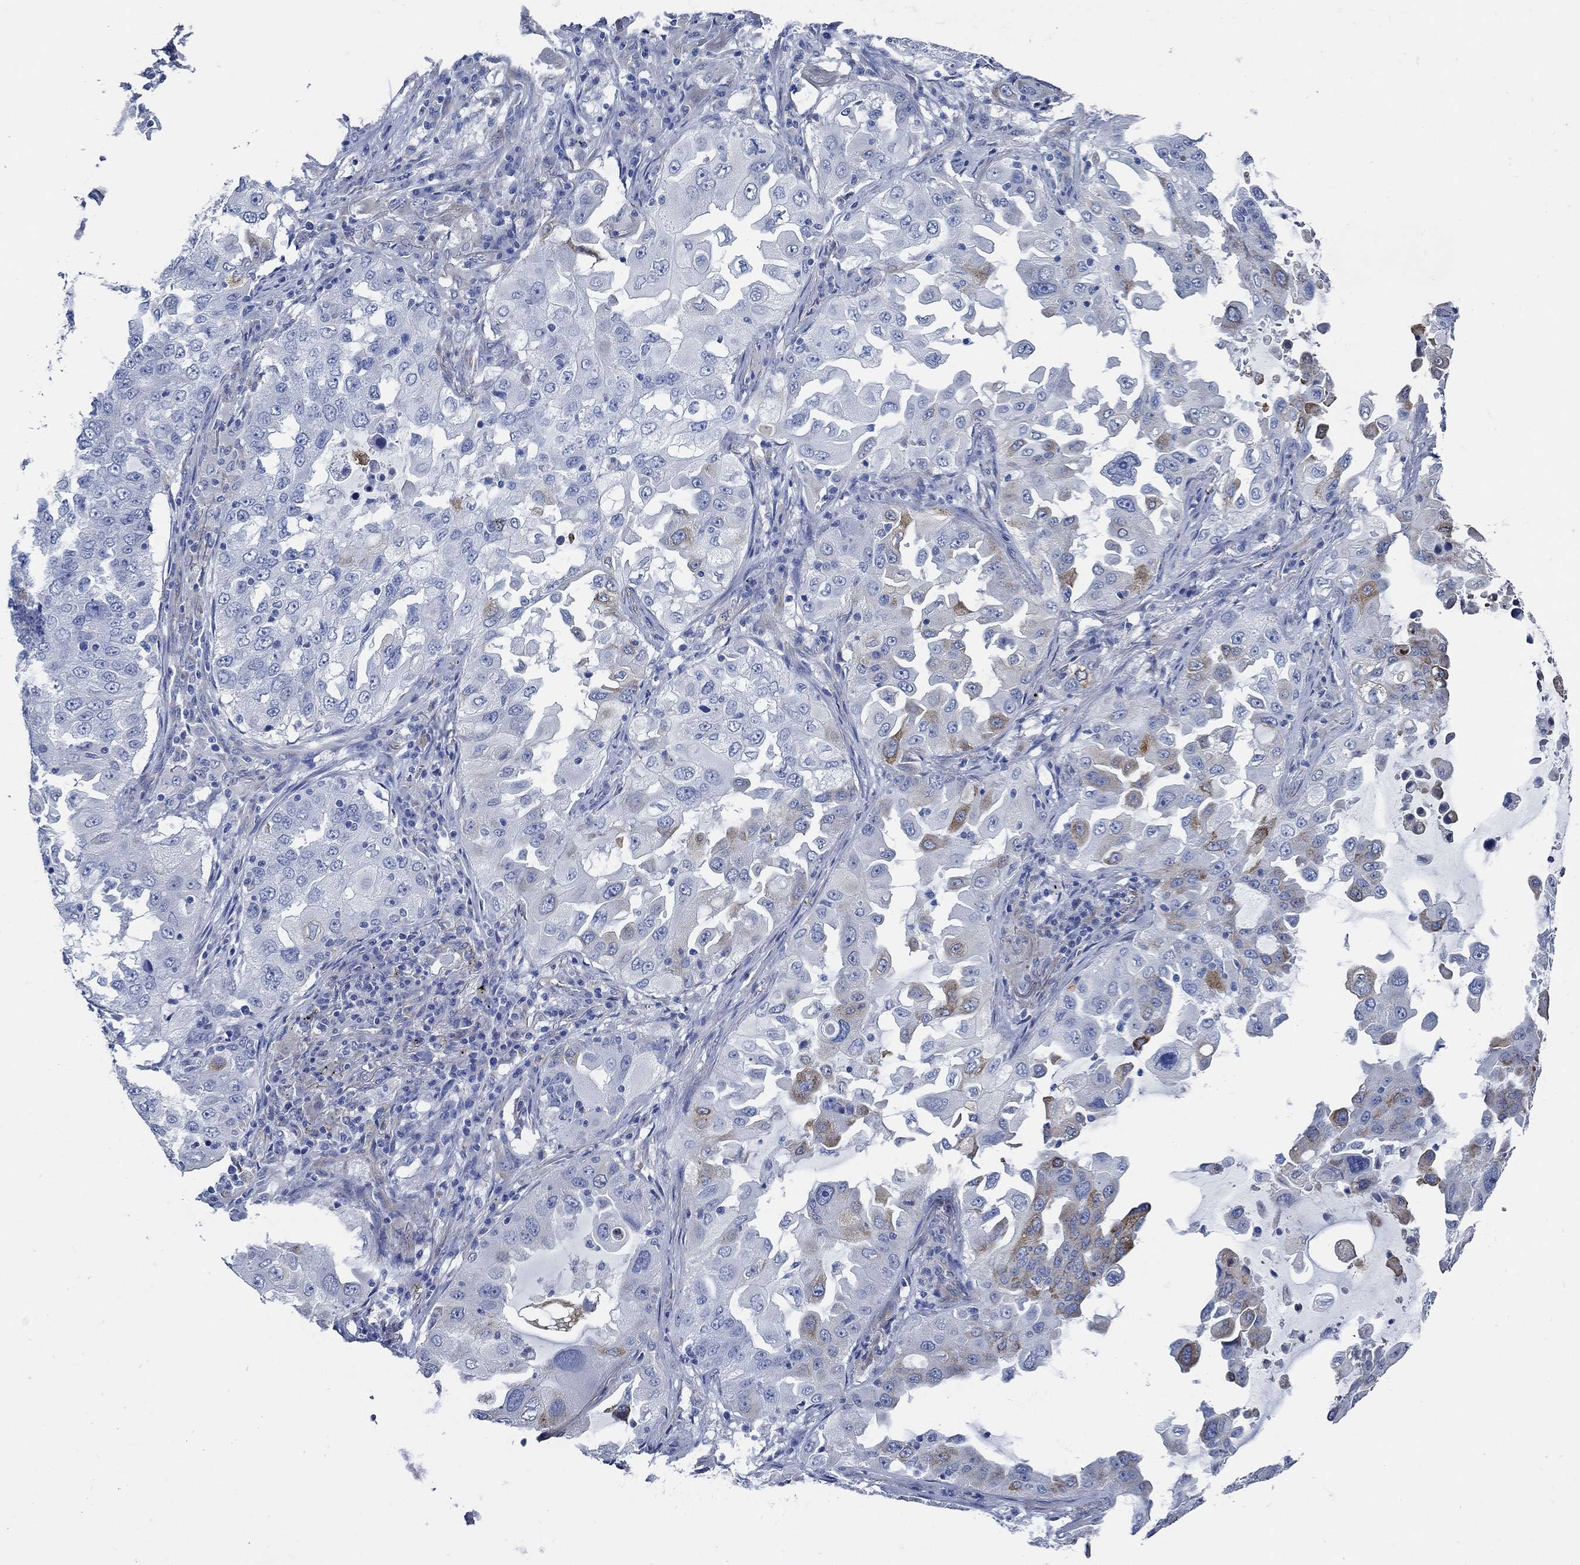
{"staining": {"intensity": "moderate", "quantity": "<25%", "location": "cytoplasmic/membranous"}, "tissue": "lung cancer", "cell_type": "Tumor cells", "image_type": "cancer", "snomed": [{"axis": "morphology", "description": "Adenocarcinoma, NOS"}, {"axis": "topography", "description": "Lung"}], "caption": "Immunohistochemistry (IHC) of adenocarcinoma (lung) displays low levels of moderate cytoplasmic/membranous staining in approximately <25% of tumor cells.", "gene": "HECW2", "patient": {"sex": "female", "age": 61}}